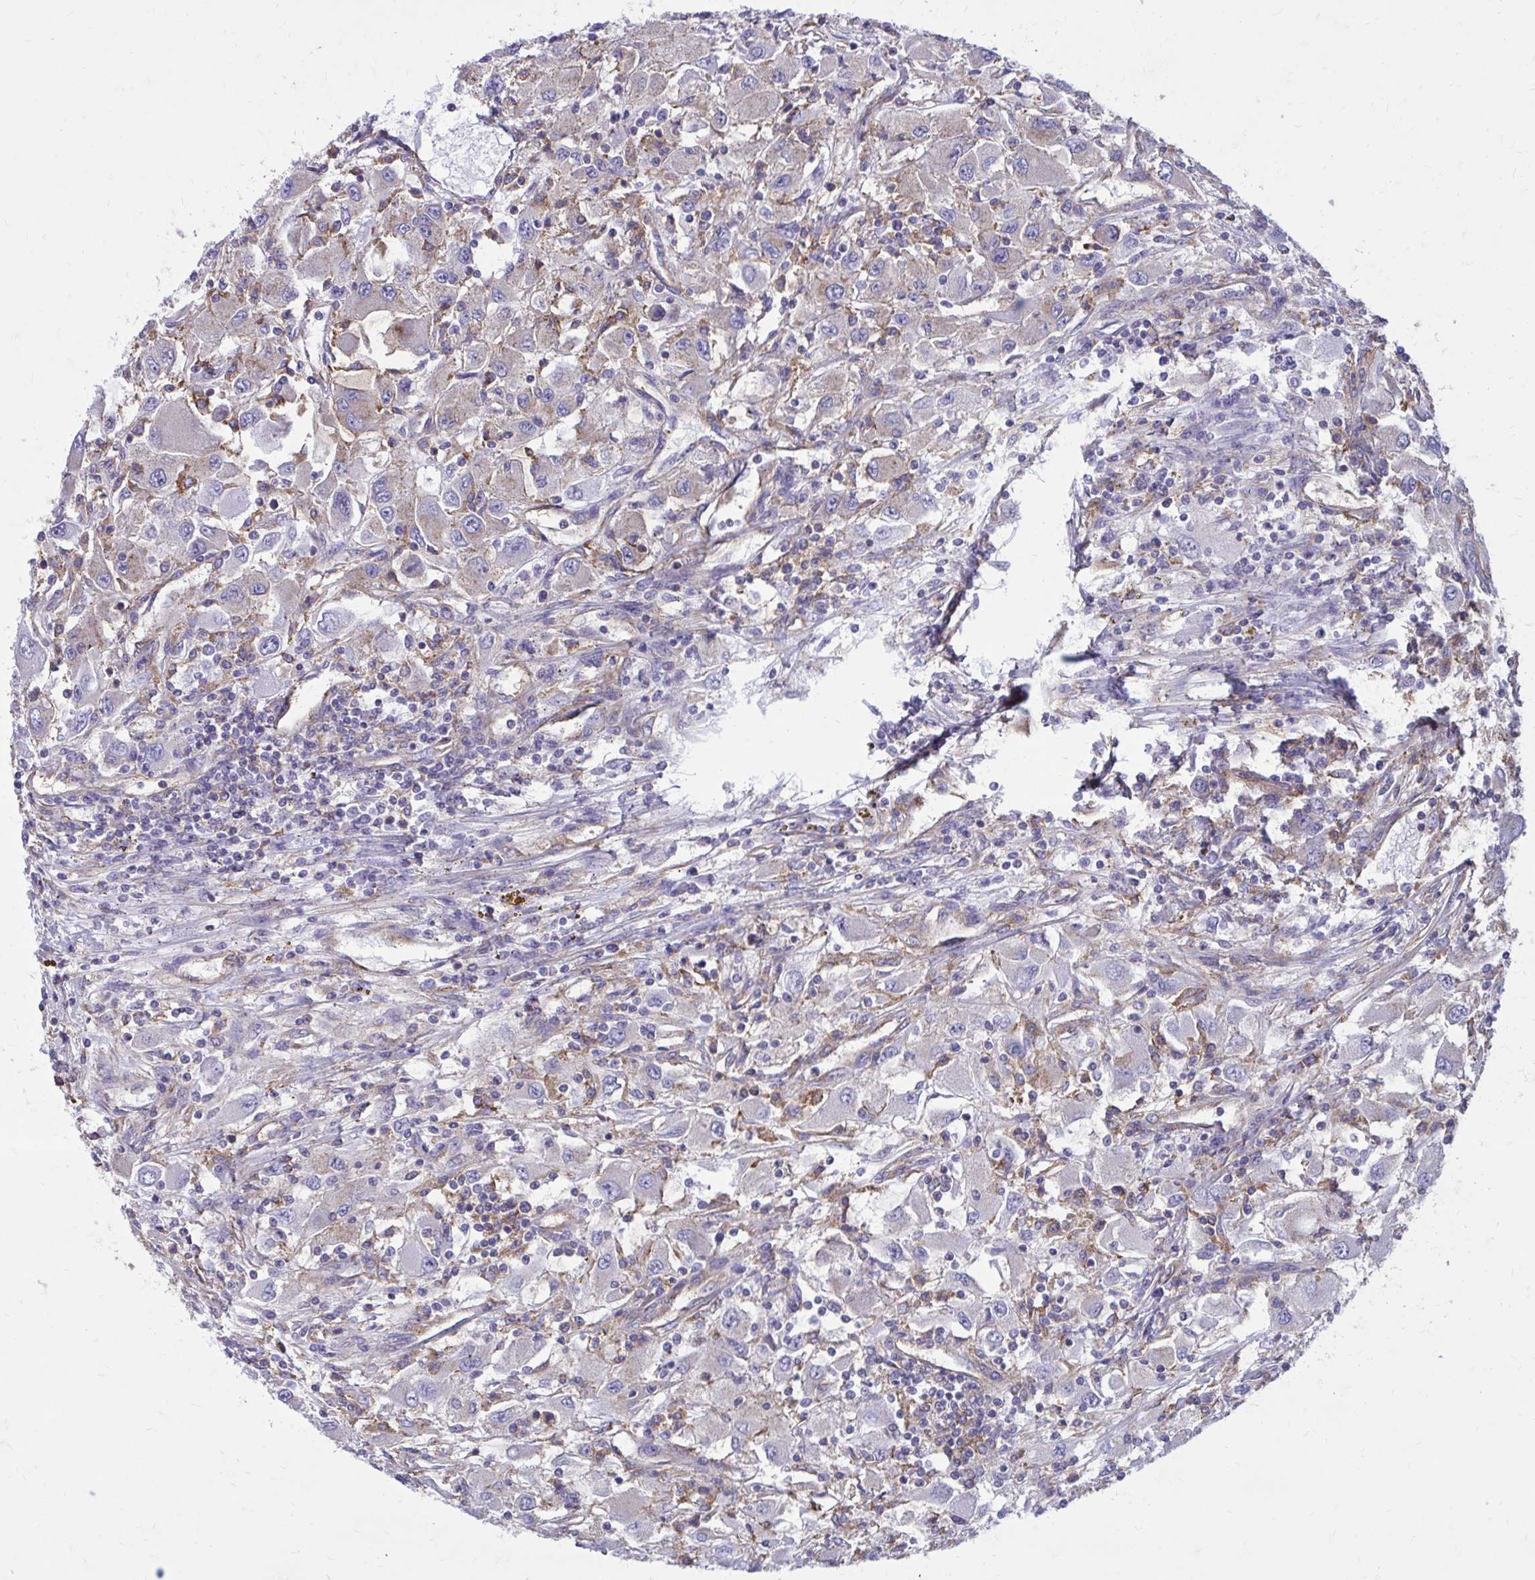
{"staining": {"intensity": "negative", "quantity": "none", "location": "none"}, "tissue": "renal cancer", "cell_type": "Tumor cells", "image_type": "cancer", "snomed": [{"axis": "morphology", "description": "Adenocarcinoma, NOS"}, {"axis": "topography", "description": "Kidney"}], "caption": "An immunohistochemistry image of renal adenocarcinoma is shown. There is no staining in tumor cells of renal adenocarcinoma.", "gene": "CLTA", "patient": {"sex": "female", "age": 67}}